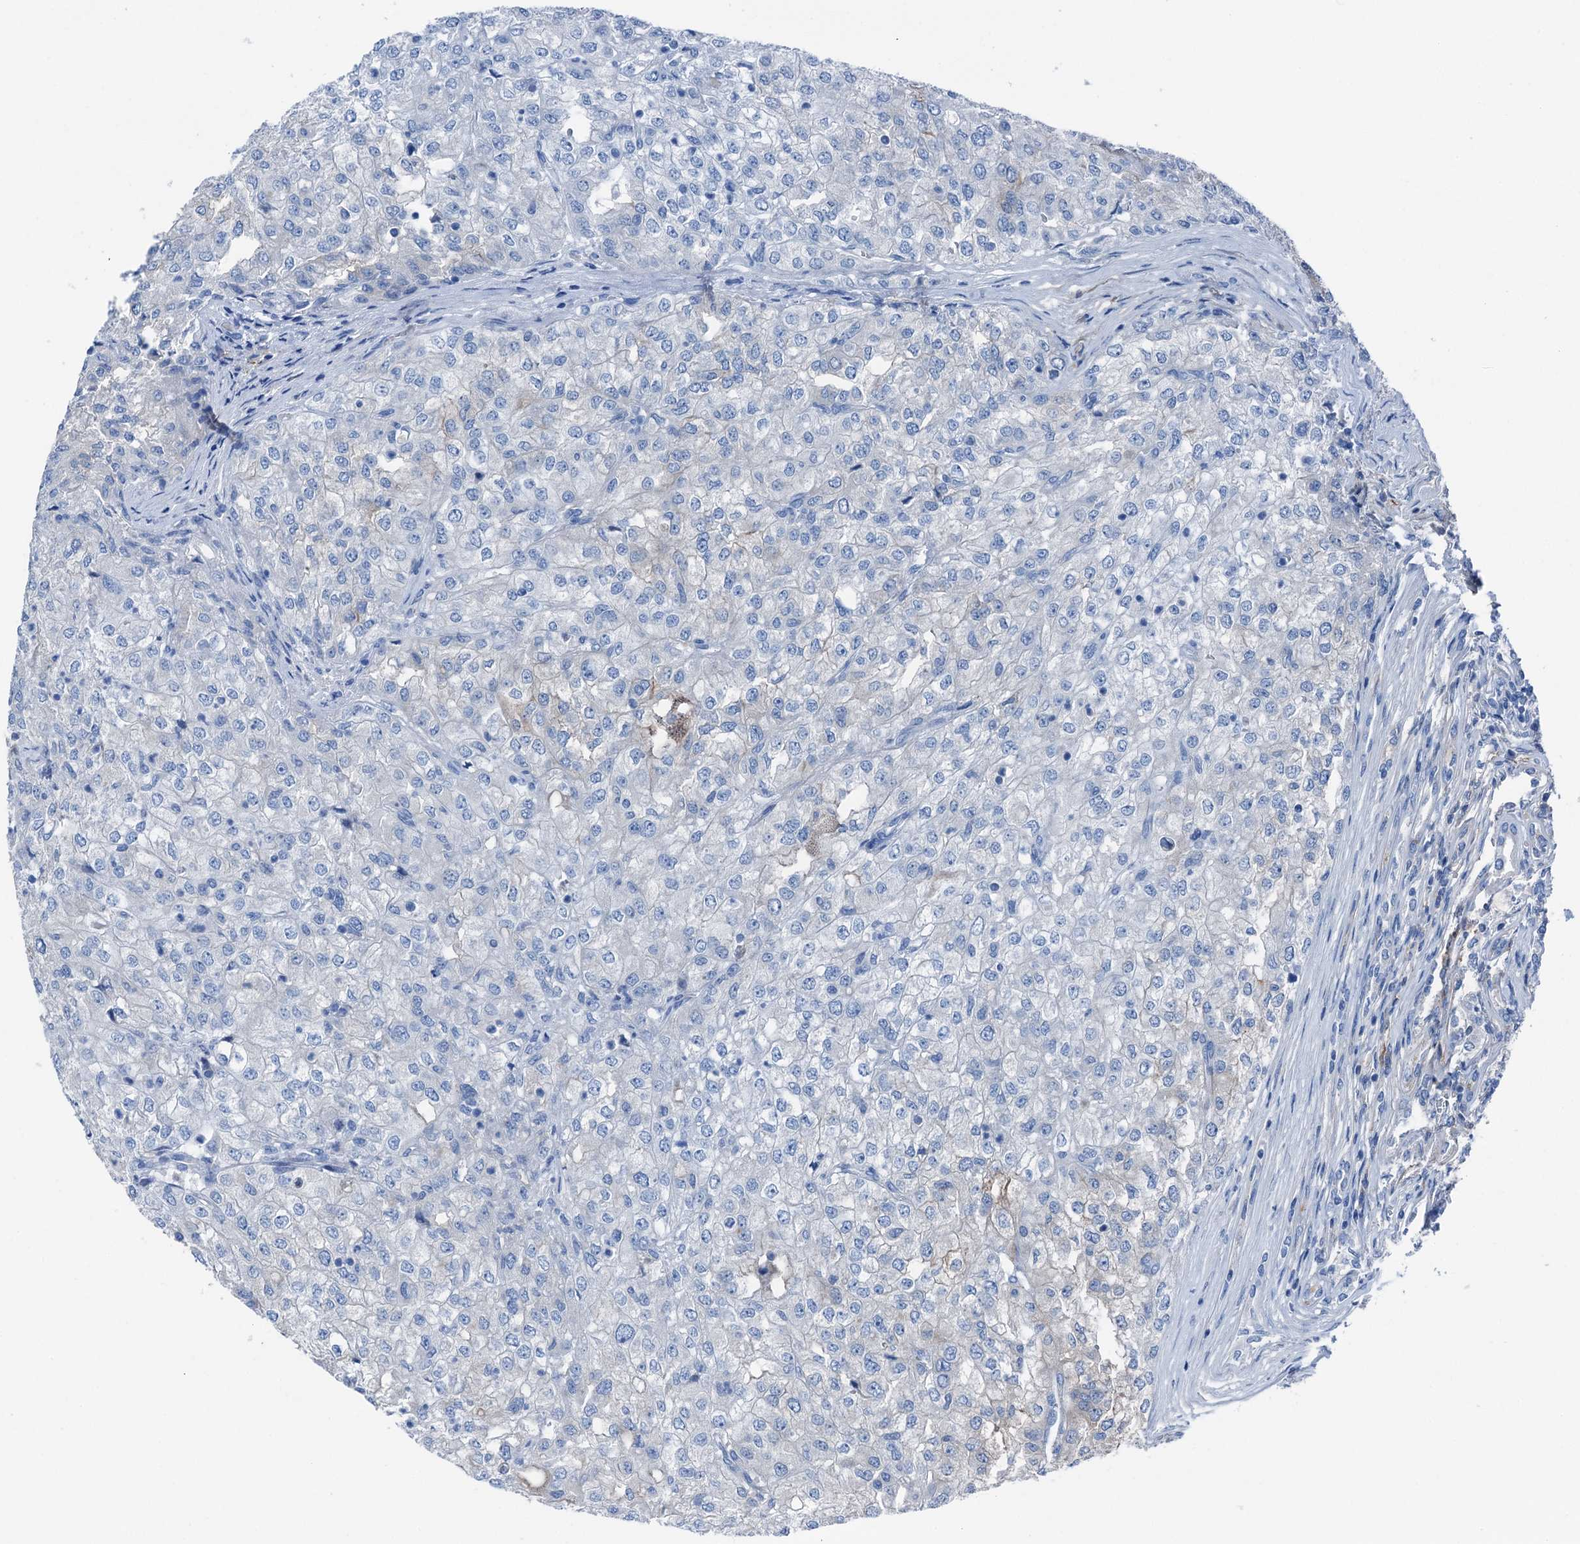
{"staining": {"intensity": "negative", "quantity": "none", "location": "none"}, "tissue": "renal cancer", "cell_type": "Tumor cells", "image_type": "cancer", "snomed": [{"axis": "morphology", "description": "Adenocarcinoma, NOS"}, {"axis": "topography", "description": "Kidney"}], "caption": "Renal cancer stained for a protein using immunohistochemistry shows no positivity tumor cells.", "gene": "C1QTNF4", "patient": {"sex": "female", "age": 54}}